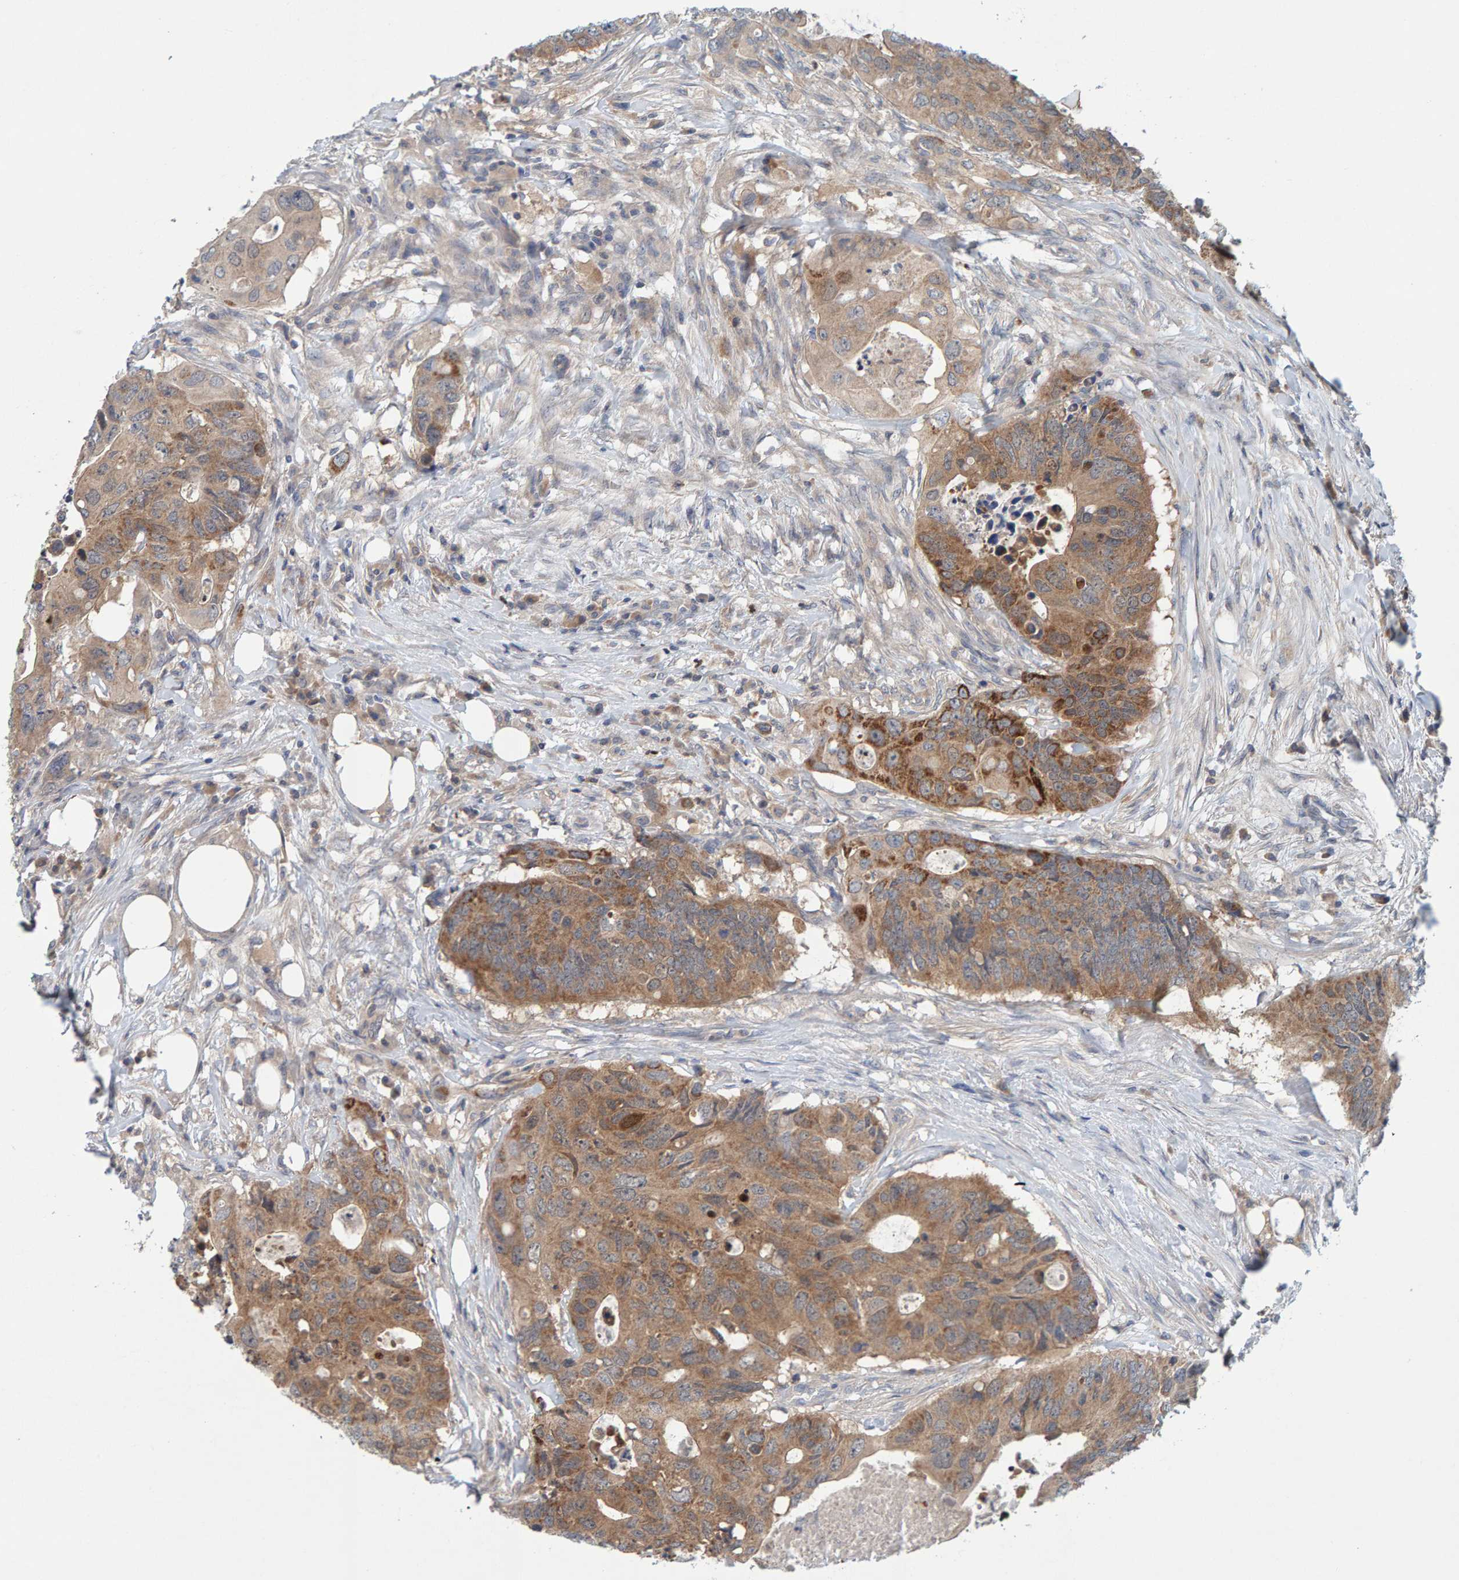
{"staining": {"intensity": "moderate", "quantity": ">75%", "location": "cytoplasmic/membranous"}, "tissue": "colorectal cancer", "cell_type": "Tumor cells", "image_type": "cancer", "snomed": [{"axis": "morphology", "description": "Adenocarcinoma, NOS"}, {"axis": "topography", "description": "Colon"}], "caption": "Moderate cytoplasmic/membranous expression is appreciated in approximately >75% of tumor cells in colorectal adenocarcinoma. The staining is performed using DAB (3,3'-diaminobenzidine) brown chromogen to label protein expression. The nuclei are counter-stained blue using hematoxylin.", "gene": "TATDN1", "patient": {"sex": "male", "age": 71}}